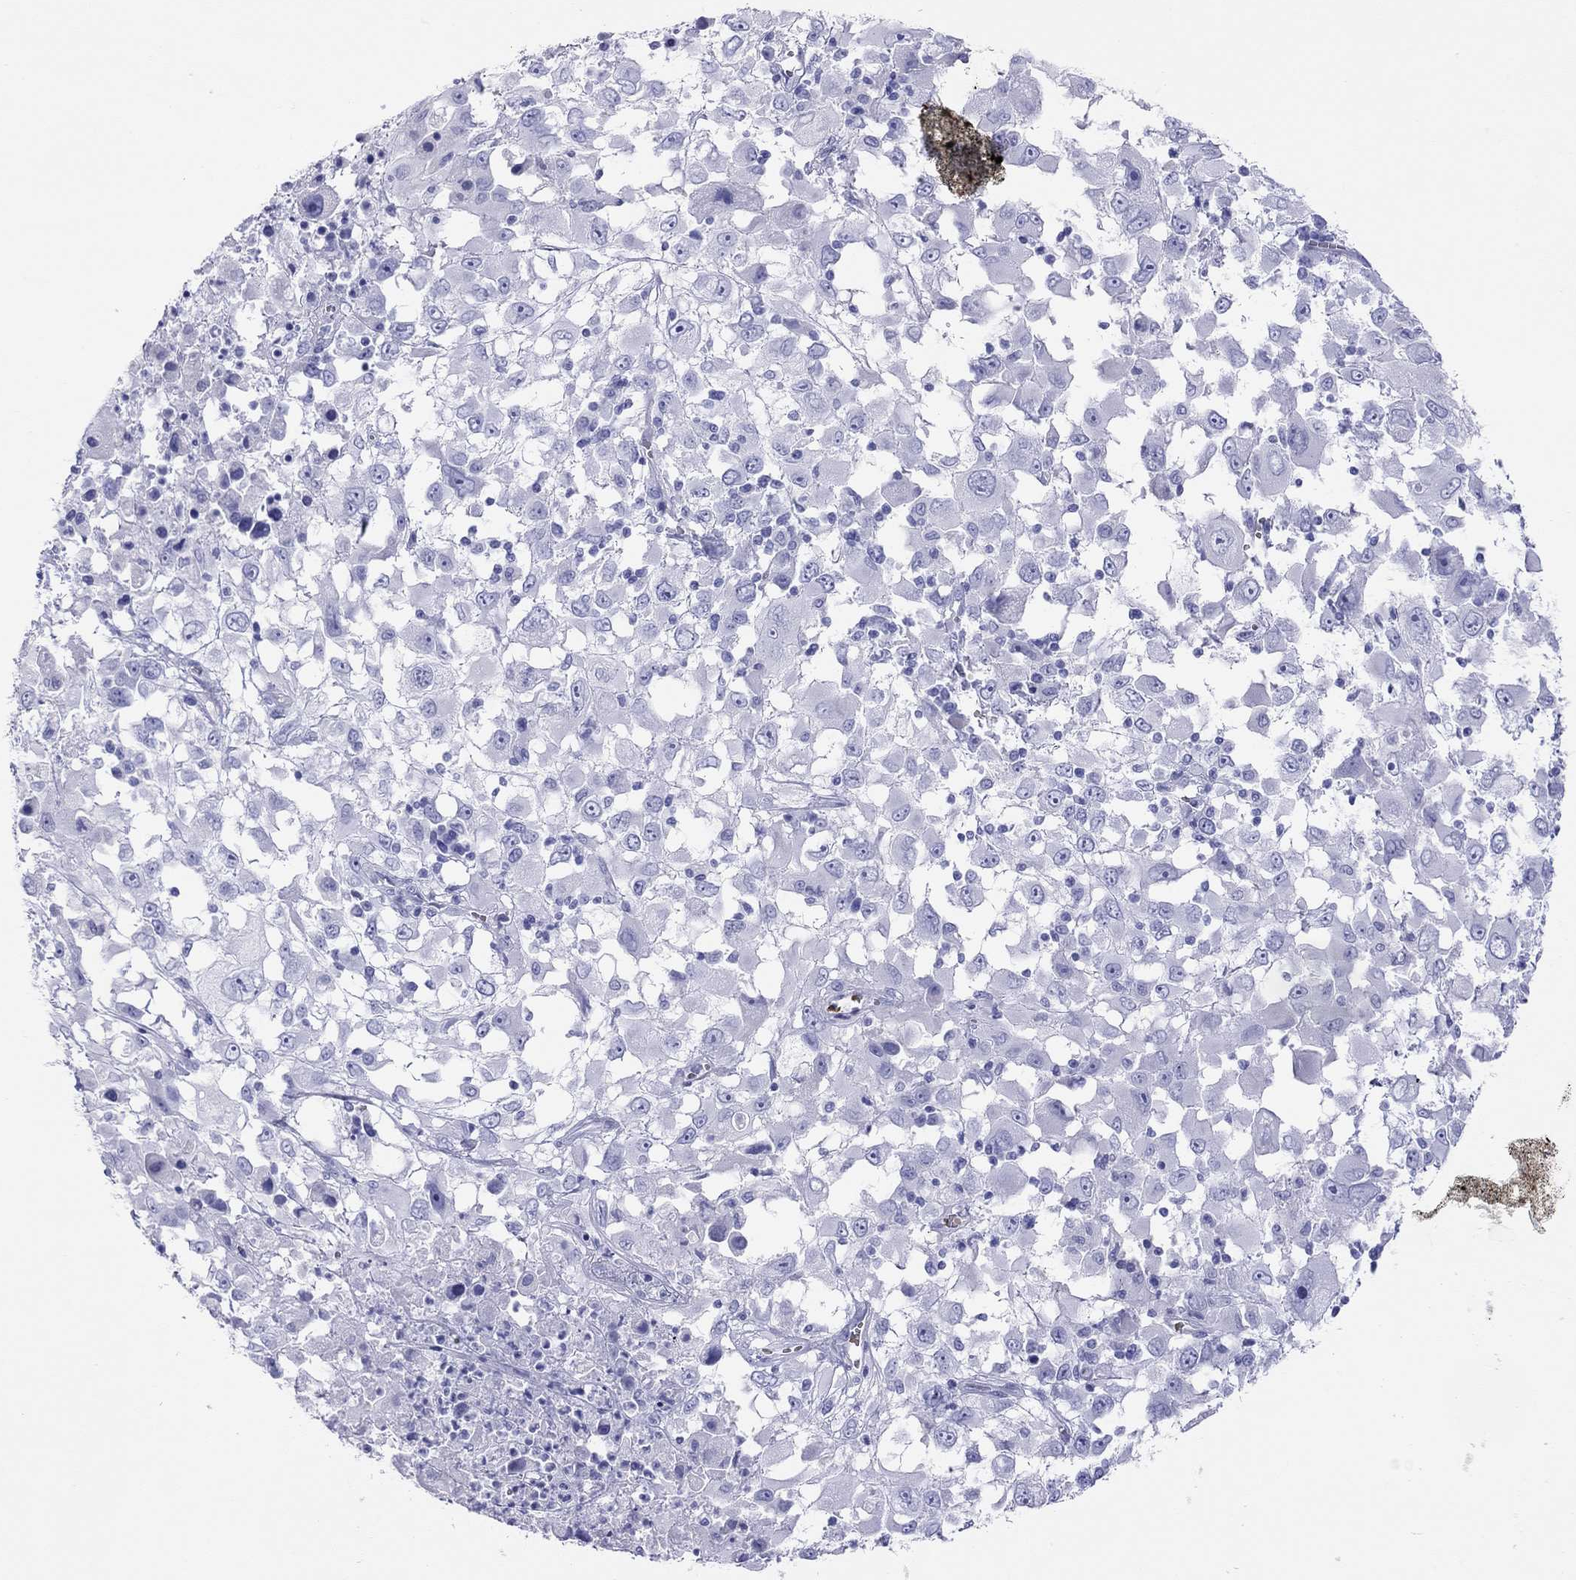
{"staining": {"intensity": "negative", "quantity": "none", "location": "none"}, "tissue": "melanoma", "cell_type": "Tumor cells", "image_type": "cancer", "snomed": [{"axis": "morphology", "description": "Malignant melanoma, Metastatic site"}, {"axis": "topography", "description": "Soft tissue"}], "caption": "IHC photomicrograph of neoplastic tissue: malignant melanoma (metastatic site) stained with DAB reveals no significant protein expression in tumor cells.", "gene": "PTPRN", "patient": {"sex": "male", "age": 50}}